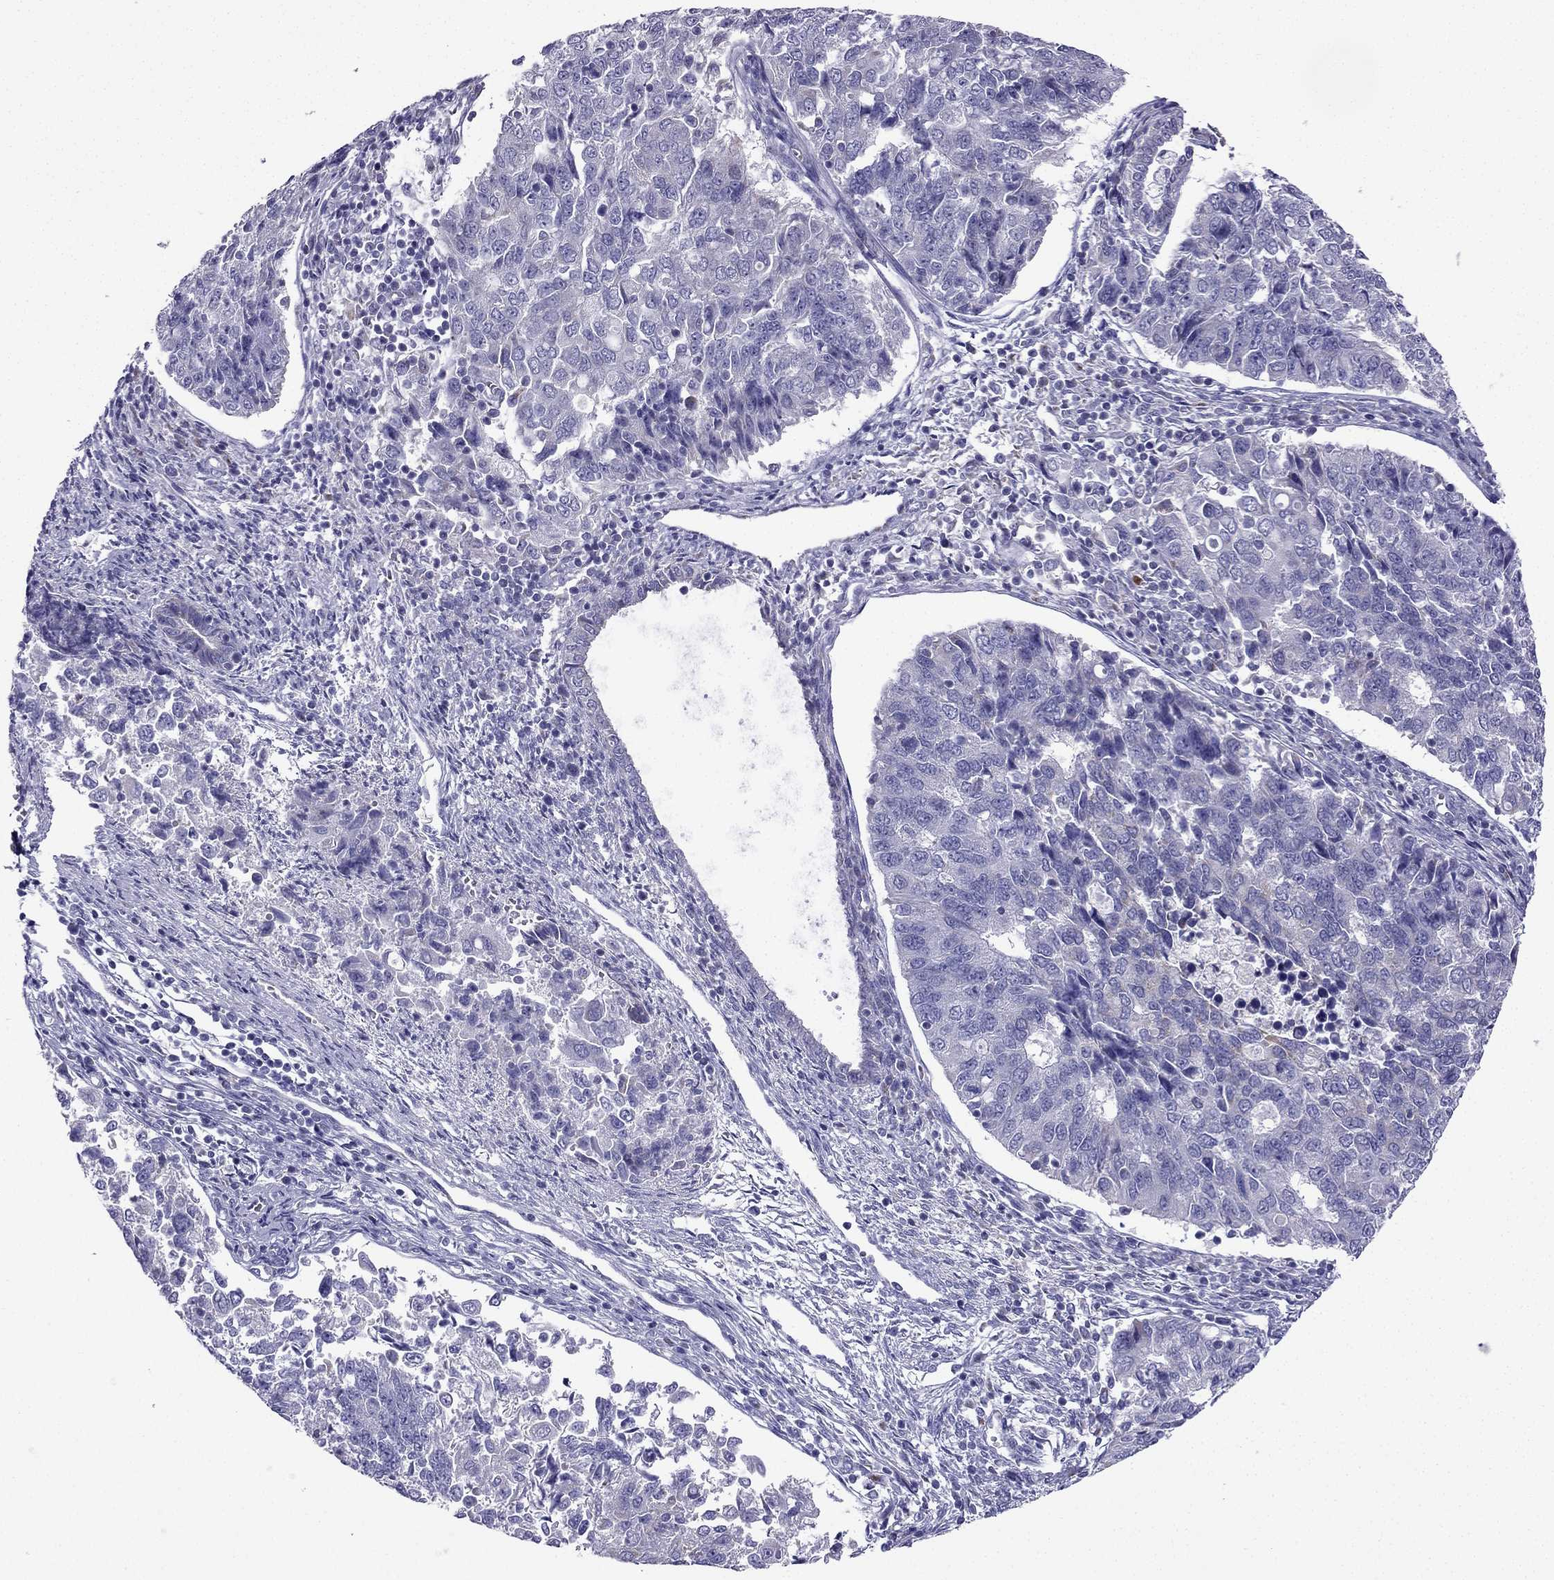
{"staining": {"intensity": "negative", "quantity": "none", "location": "none"}, "tissue": "endometrial cancer", "cell_type": "Tumor cells", "image_type": "cancer", "snomed": [{"axis": "morphology", "description": "Adenocarcinoma, NOS"}, {"axis": "topography", "description": "Endometrium"}], "caption": "IHC photomicrograph of endometrial adenocarcinoma stained for a protein (brown), which exhibits no staining in tumor cells.", "gene": "KIF5A", "patient": {"sex": "female", "age": 43}}